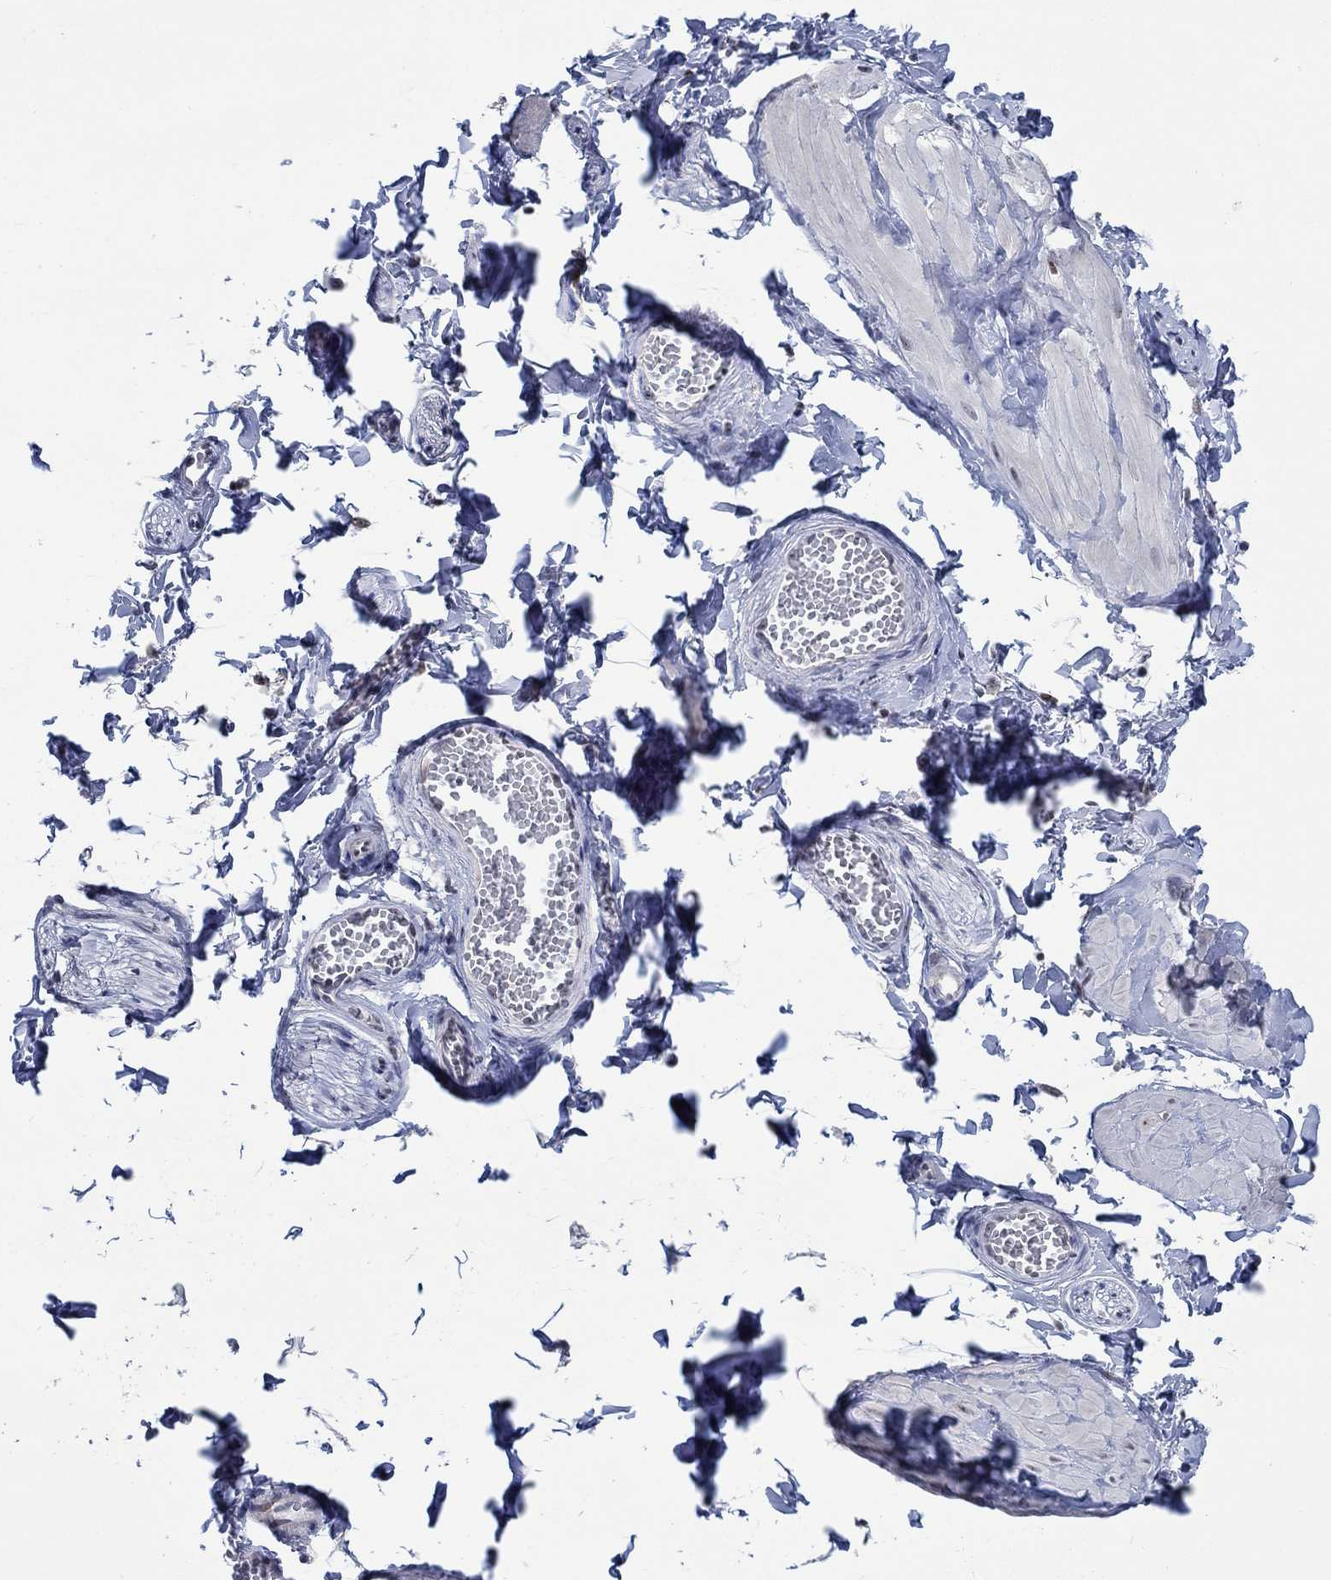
{"staining": {"intensity": "negative", "quantity": "none", "location": "none"}, "tissue": "adipose tissue", "cell_type": "Adipocytes", "image_type": "normal", "snomed": [{"axis": "morphology", "description": "Normal tissue, NOS"}, {"axis": "topography", "description": "Smooth muscle"}, {"axis": "topography", "description": "Peripheral nerve tissue"}], "caption": "IHC histopathology image of unremarkable adipose tissue: human adipose tissue stained with DAB (3,3'-diaminobenzidine) displays no significant protein staining in adipocytes. (Stains: DAB (3,3'-diaminobenzidine) immunohistochemistry with hematoxylin counter stain, Microscopy: brightfield microscopy at high magnification).", "gene": "HTN1", "patient": {"sex": "male", "age": 22}}